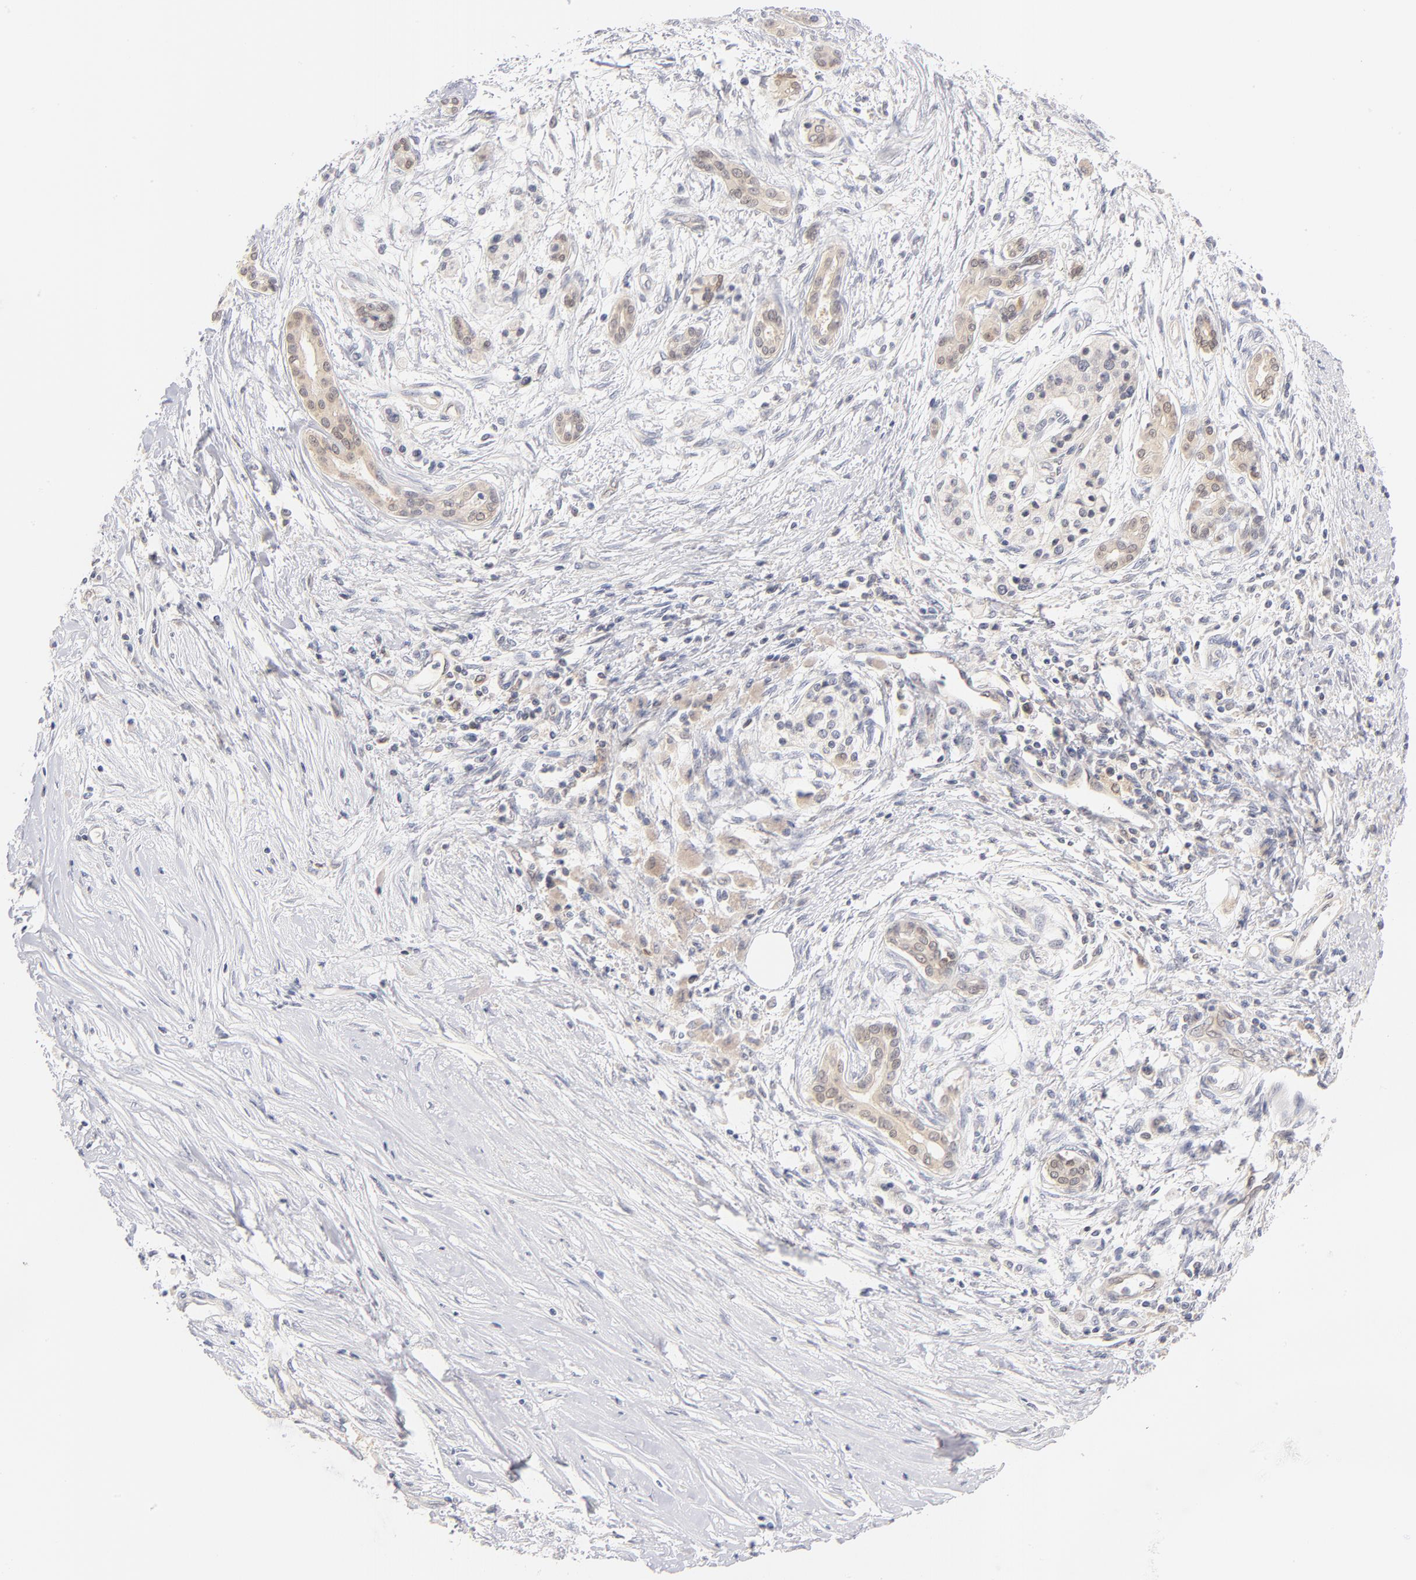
{"staining": {"intensity": "weak", "quantity": "25%-75%", "location": "cytoplasmic/membranous"}, "tissue": "pancreatic cancer", "cell_type": "Tumor cells", "image_type": "cancer", "snomed": [{"axis": "morphology", "description": "Adenocarcinoma, NOS"}, {"axis": "topography", "description": "Pancreas"}], "caption": "Tumor cells show weak cytoplasmic/membranous expression in approximately 25%-75% of cells in pancreatic cancer (adenocarcinoma).", "gene": "CASP6", "patient": {"sex": "female", "age": 59}}